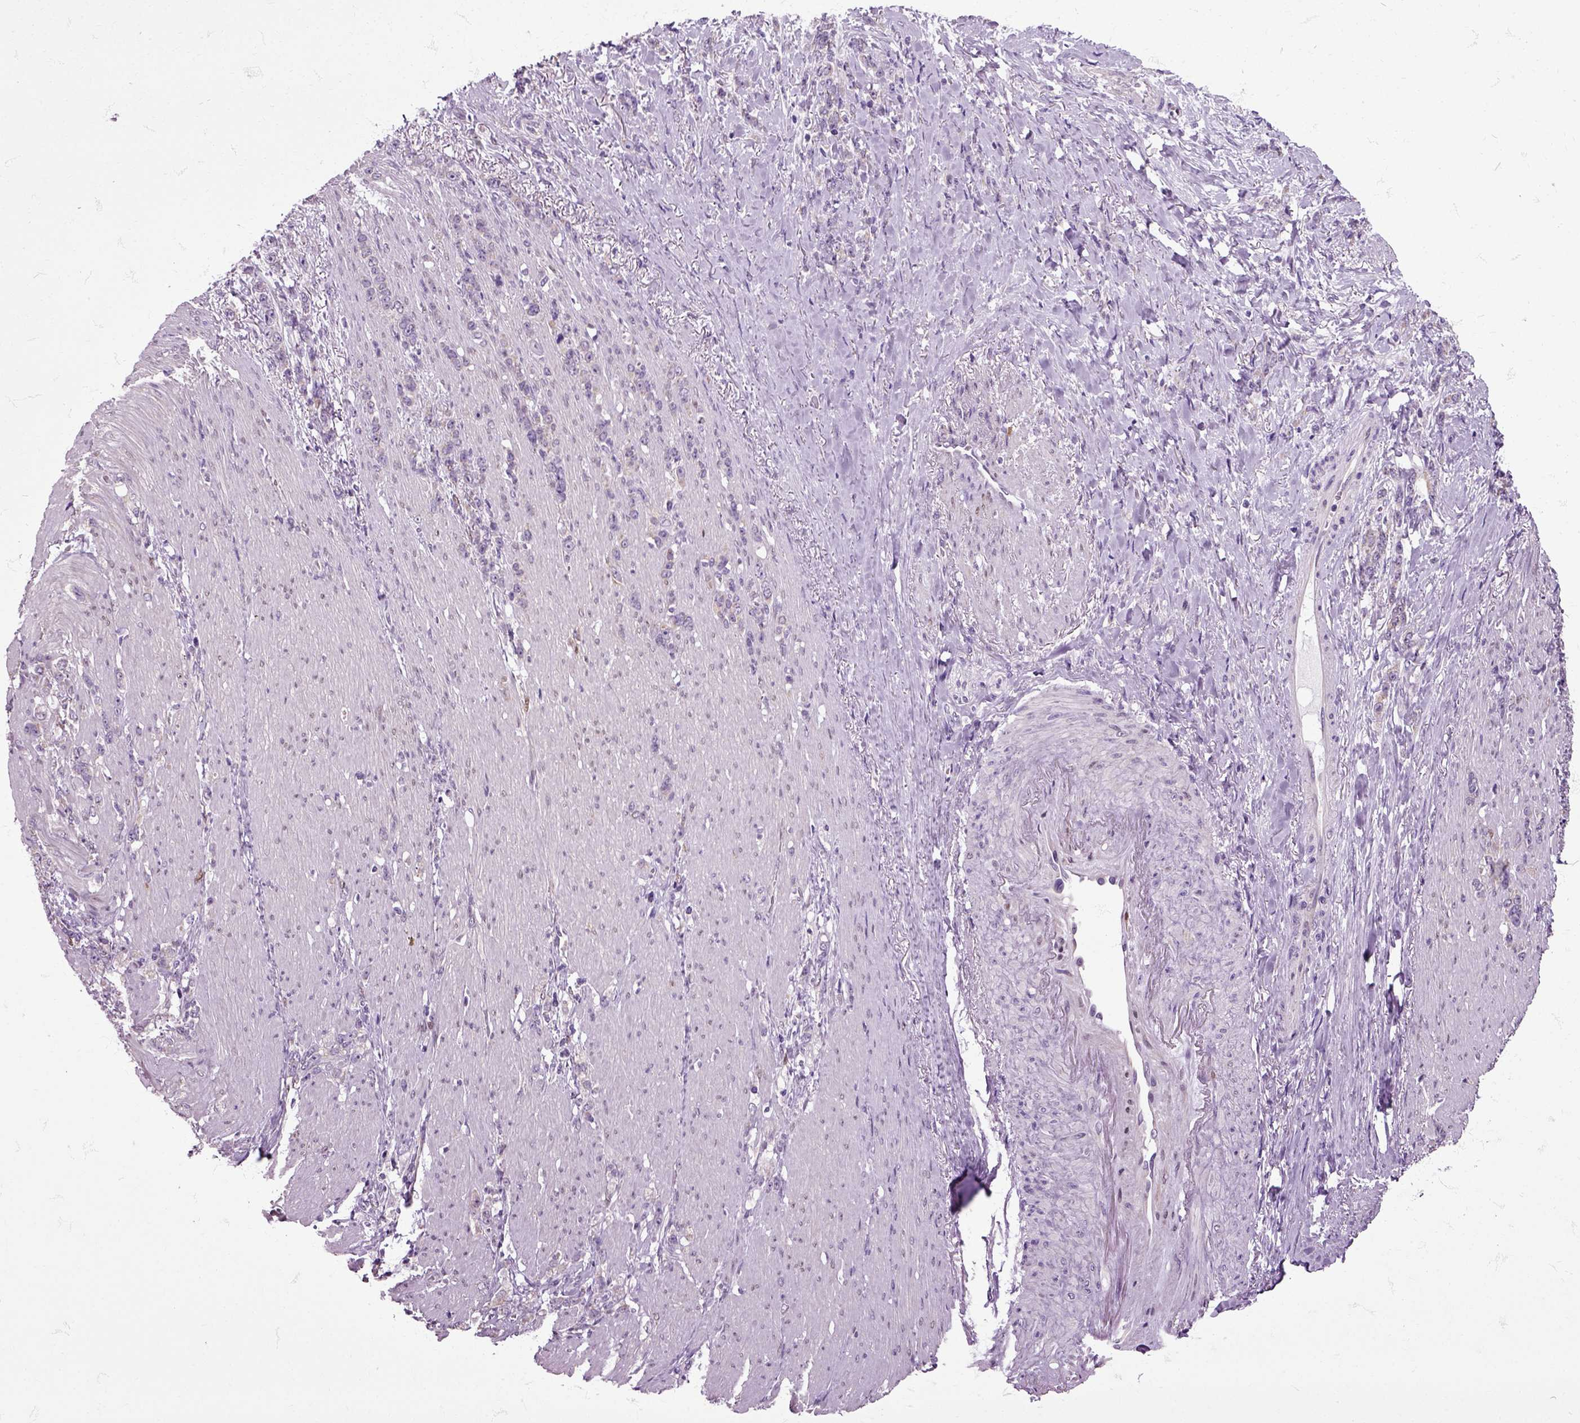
{"staining": {"intensity": "negative", "quantity": "none", "location": "none"}, "tissue": "stomach cancer", "cell_type": "Tumor cells", "image_type": "cancer", "snomed": [{"axis": "morphology", "description": "Adenocarcinoma, NOS"}, {"axis": "topography", "description": "Stomach, lower"}], "caption": "This photomicrograph is of stomach cancer stained with immunohistochemistry (IHC) to label a protein in brown with the nuclei are counter-stained blue. There is no positivity in tumor cells.", "gene": "HSPA2", "patient": {"sex": "male", "age": 88}}